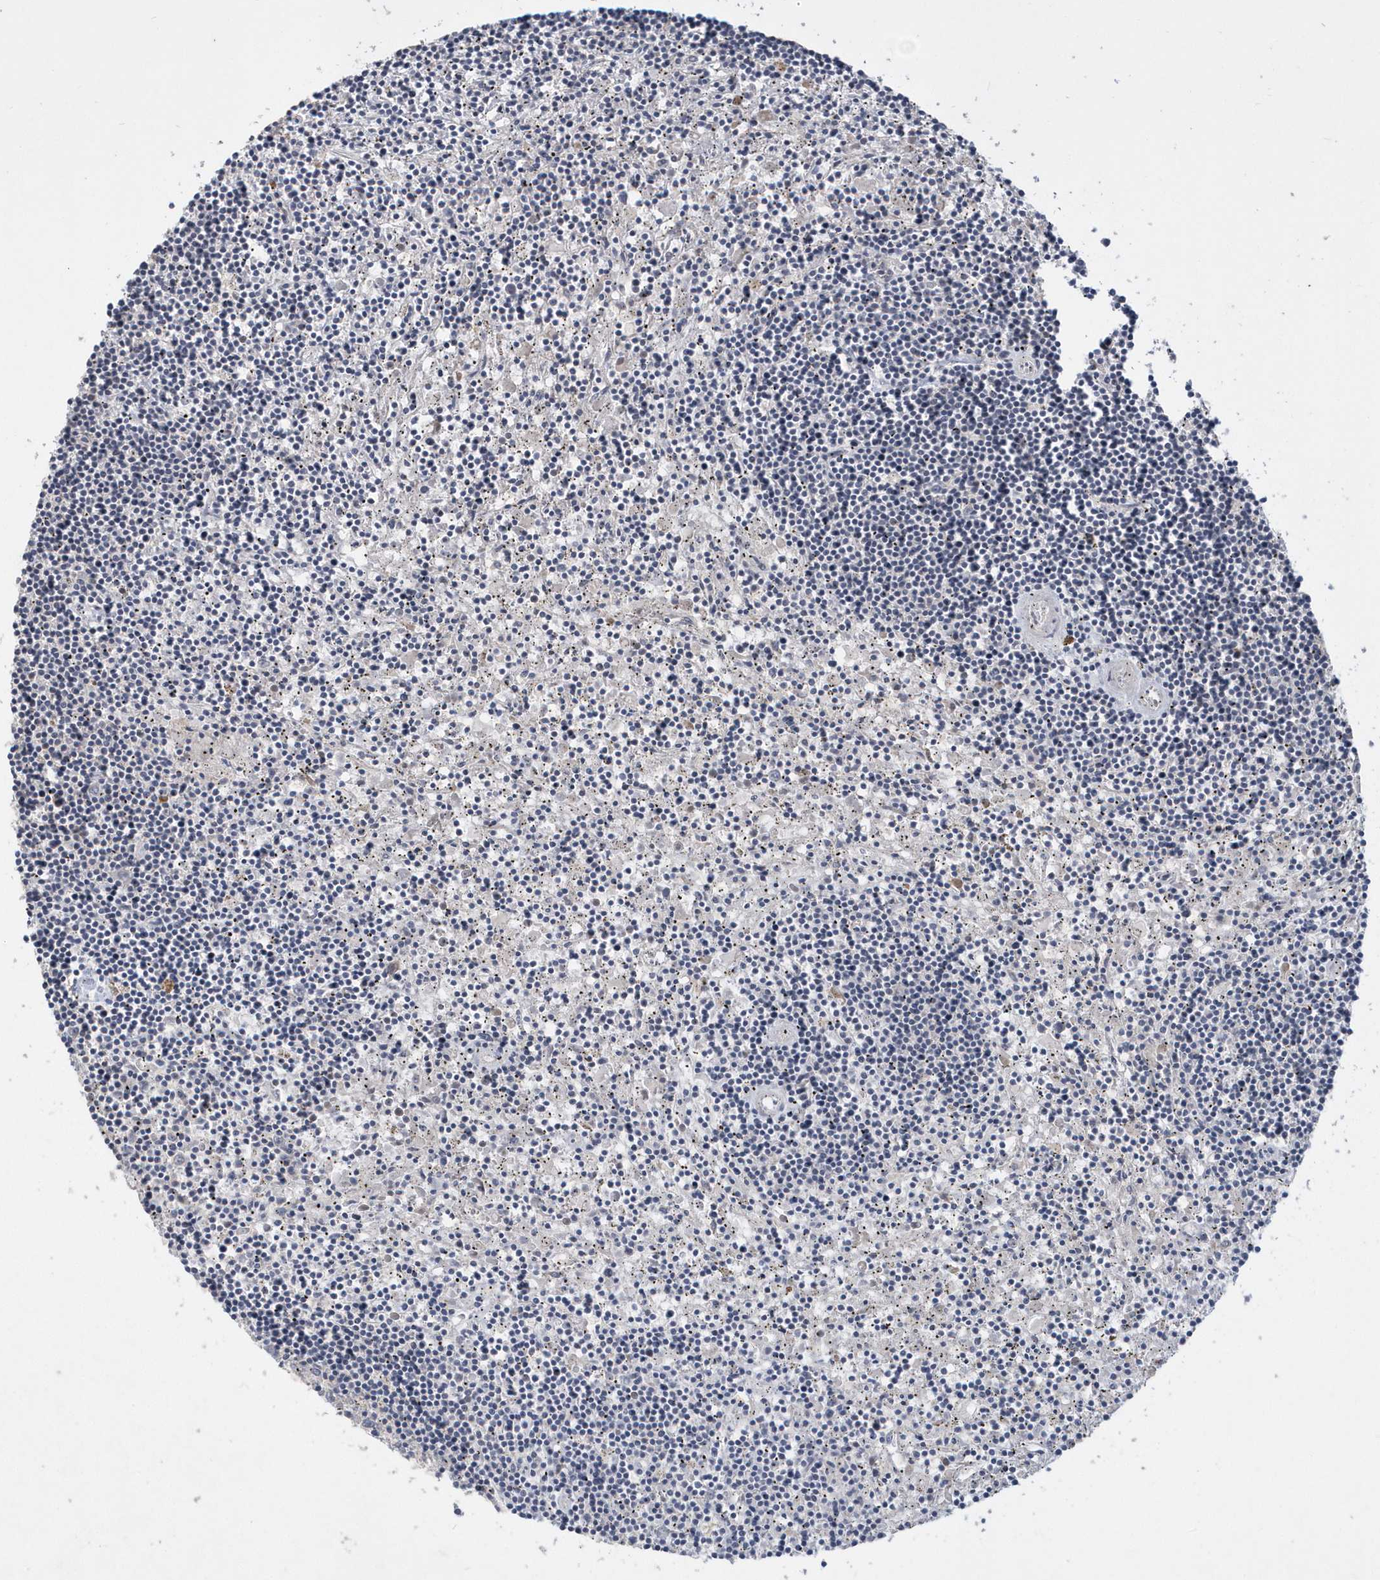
{"staining": {"intensity": "negative", "quantity": "none", "location": "none"}, "tissue": "lymphoma", "cell_type": "Tumor cells", "image_type": "cancer", "snomed": [{"axis": "morphology", "description": "Malignant lymphoma, non-Hodgkin's type, Low grade"}, {"axis": "topography", "description": "Spleen"}], "caption": "An image of low-grade malignant lymphoma, non-Hodgkin's type stained for a protein shows no brown staining in tumor cells. (Brightfield microscopy of DAB IHC at high magnification).", "gene": "TSPEAR", "patient": {"sex": "male", "age": 76}}